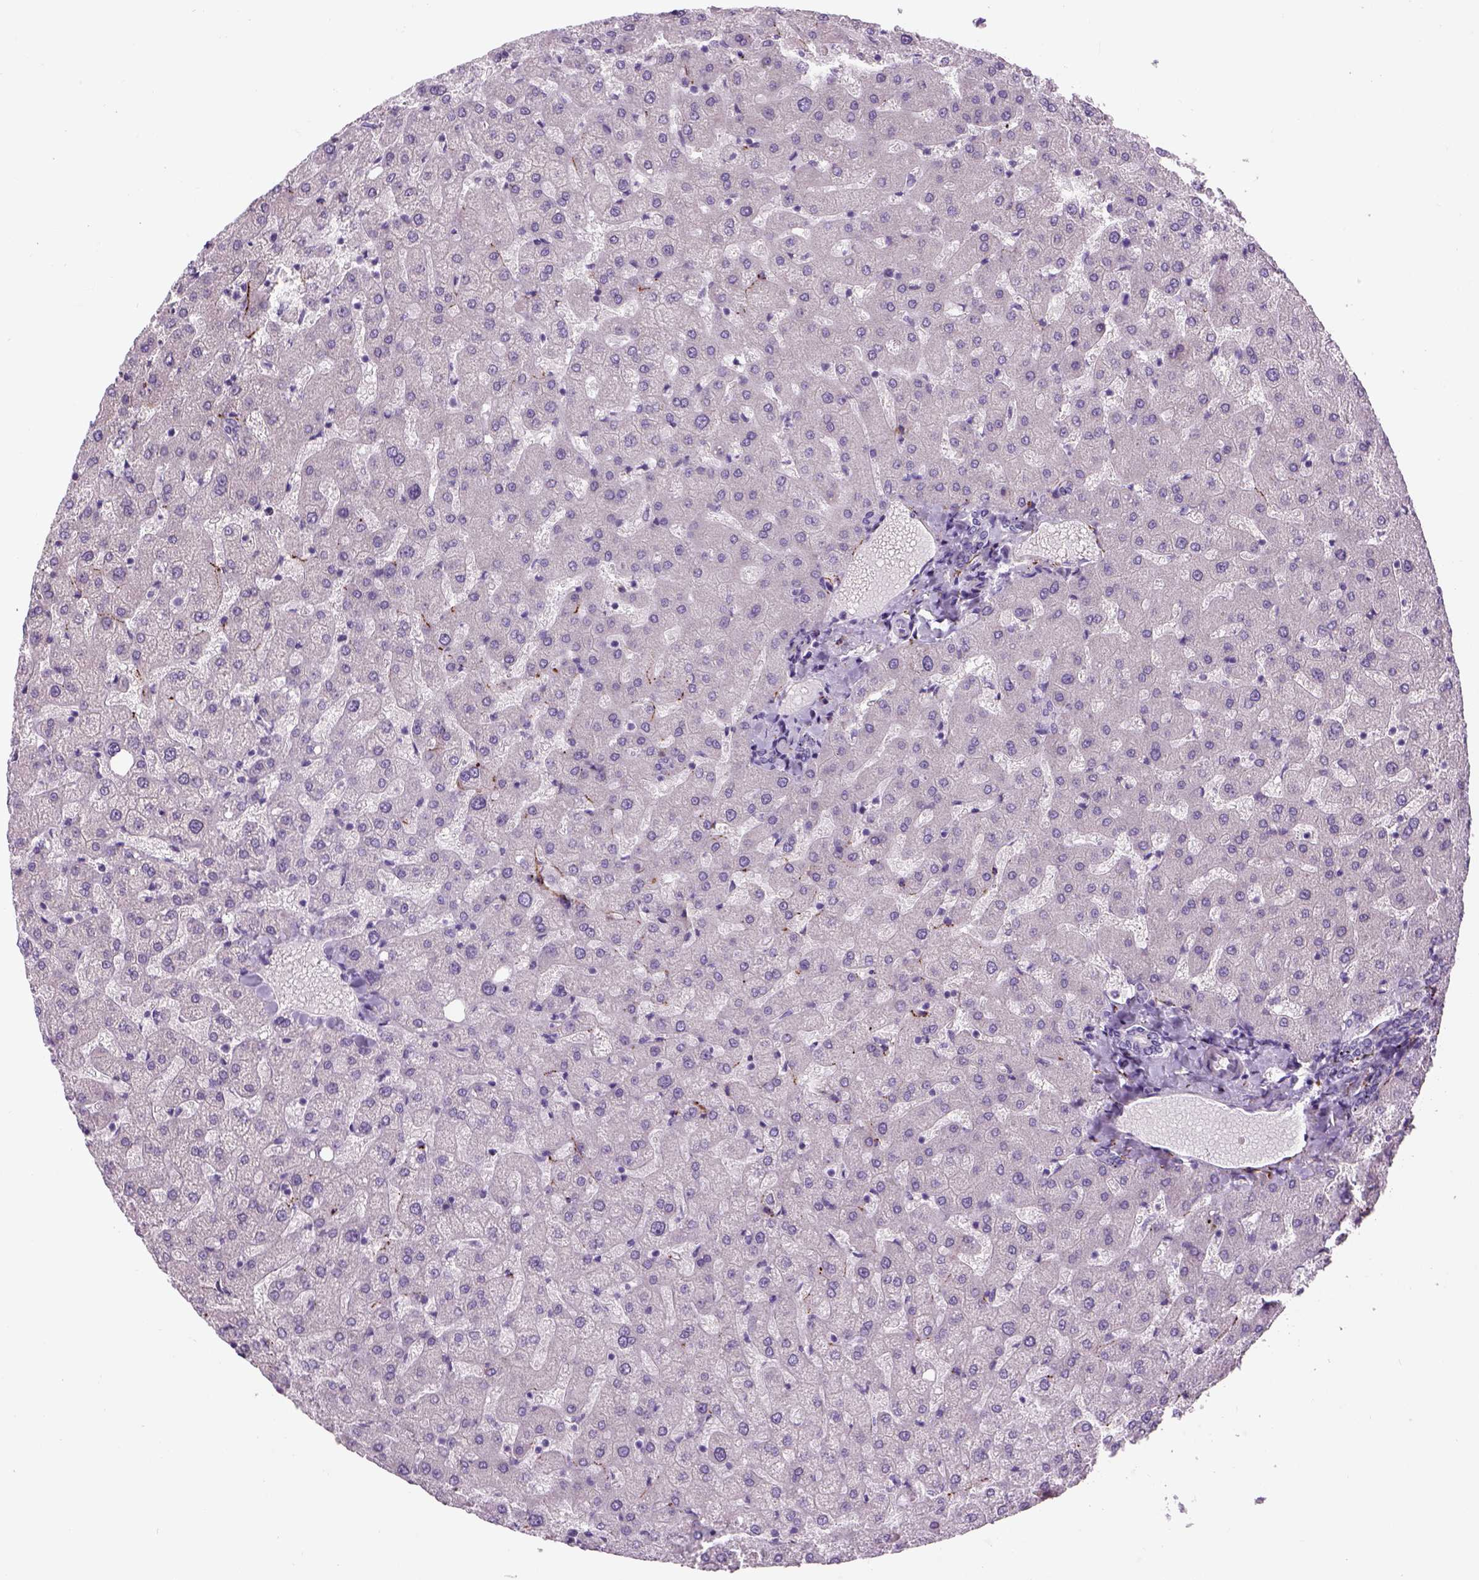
{"staining": {"intensity": "negative", "quantity": "none", "location": "none"}, "tissue": "liver", "cell_type": "Cholangiocytes", "image_type": "normal", "snomed": [{"axis": "morphology", "description": "Normal tissue, NOS"}, {"axis": "topography", "description": "Liver"}], "caption": "Liver was stained to show a protein in brown. There is no significant staining in cholangiocytes. (Brightfield microscopy of DAB immunohistochemistry at high magnification).", "gene": "DBH", "patient": {"sex": "female", "age": 50}}